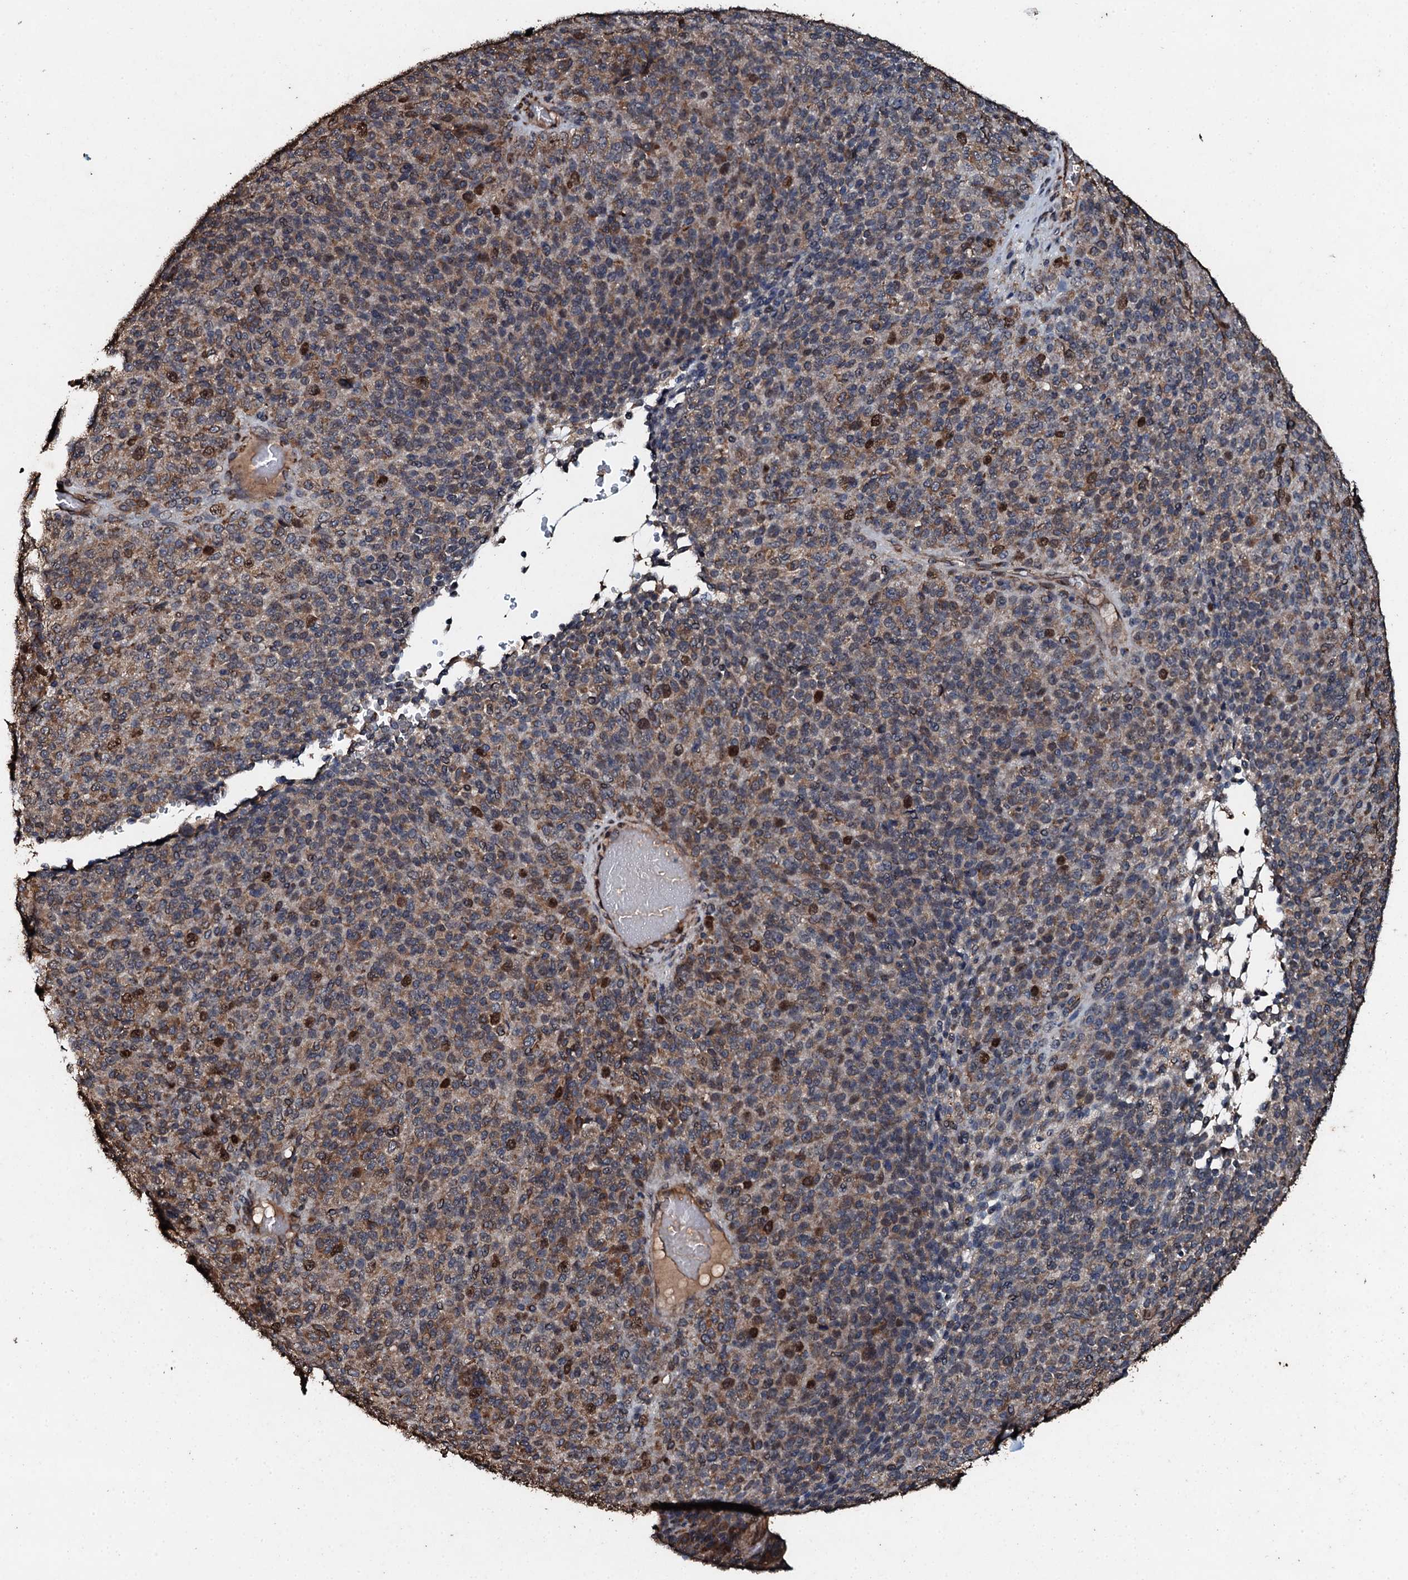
{"staining": {"intensity": "moderate", "quantity": "25%-75%", "location": "cytoplasmic/membranous,nuclear"}, "tissue": "melanoma", "cell_type": "Tumor cells", "image_type": "cancer", "snomed": [{"axis": "morphology", "description": "Malignant melanoma, Metastatic site"}, {"axis": "topography", "description": "Brain"}], "caption": "Melanoma stained with immunohistochemistry (IHC) demonstrates moderate cytoplasmic/membranous and nuclear staining in about 25%-75% of tumor cells.", "gene": "ADAMTS10", "patient": {"sex": "female", "age": 56}}